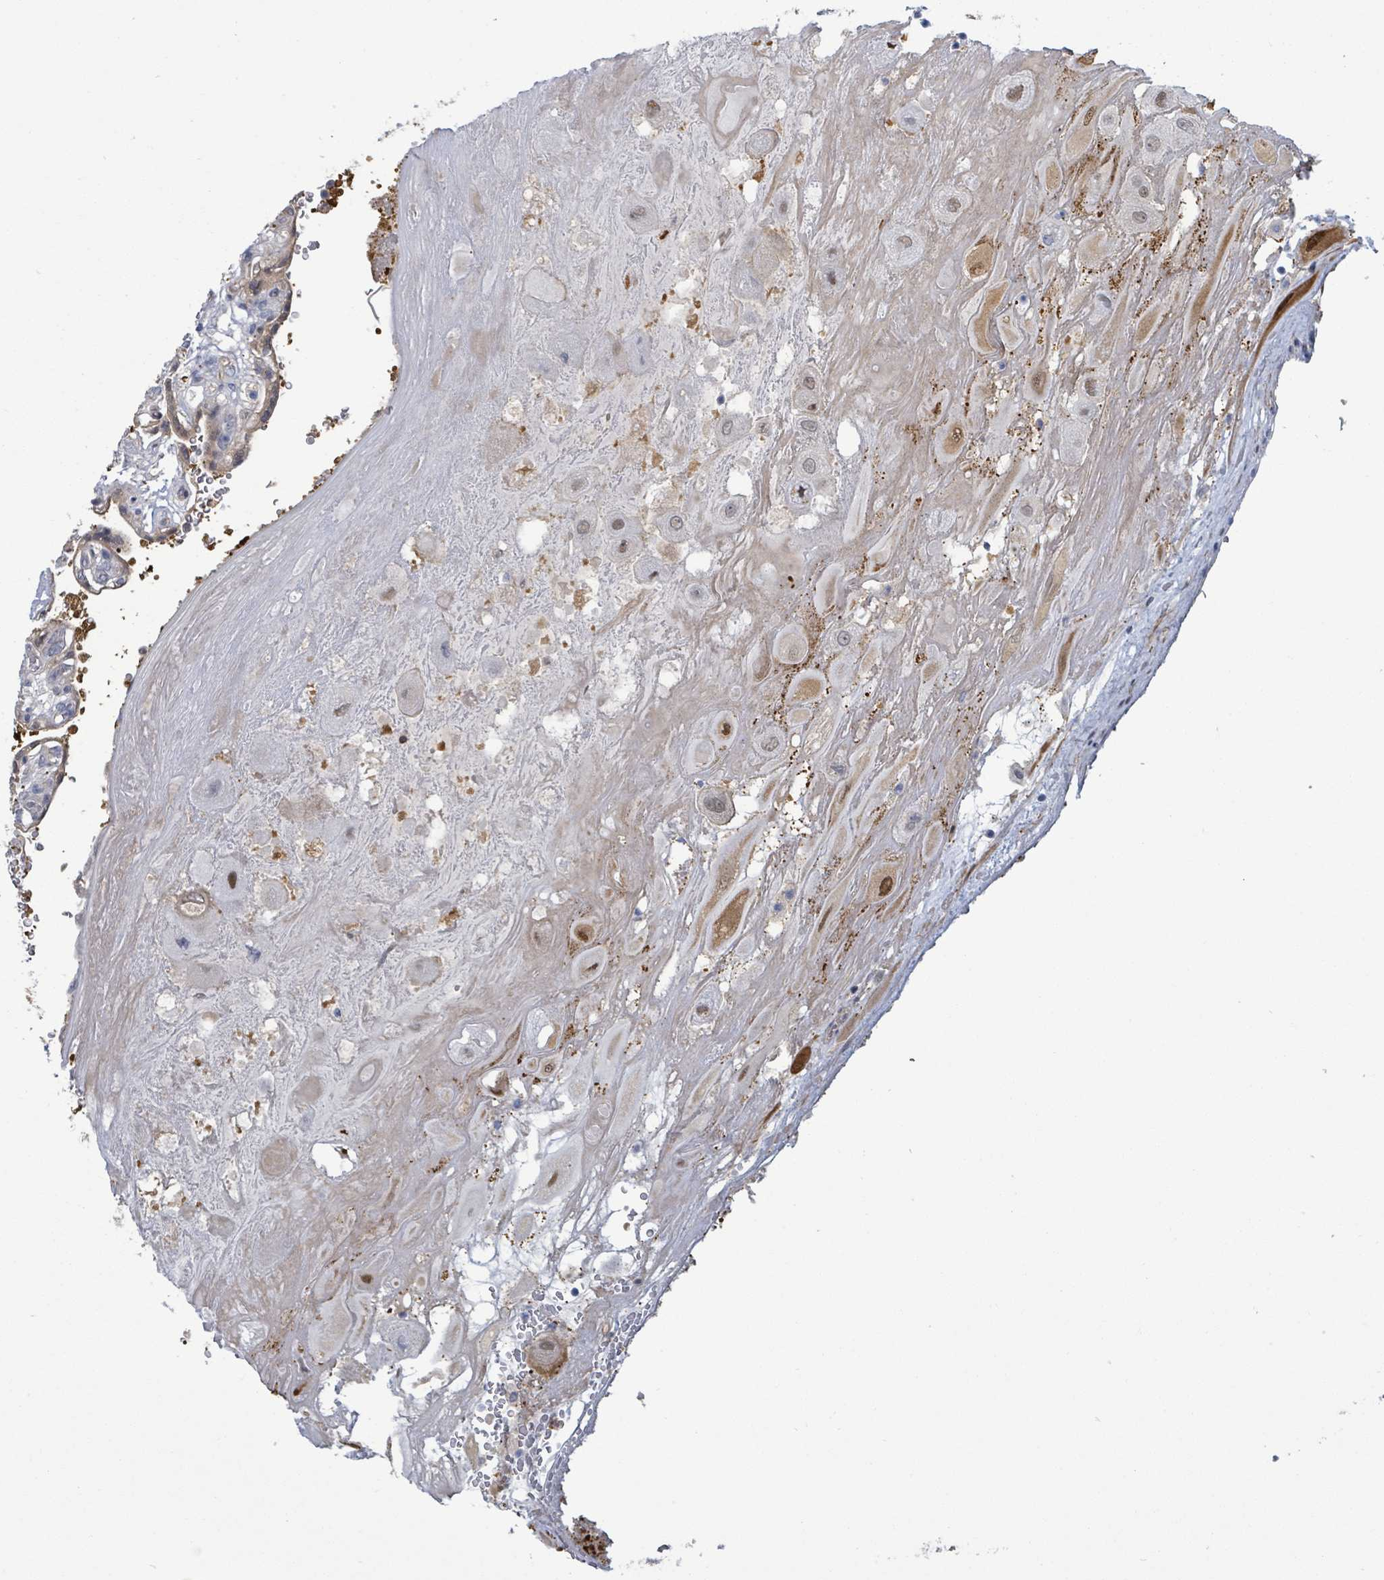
{"staining": {"intensity": "weak", "quantity": "25%-75%", "location": "cytoplasmic/membranous,nuclear"}, "tissue": "placenta", "cell_type": "Decidual cells", "image_type": "normal", "snomed": [{"axis": "morphology", "description": "Normal tissue, NOS"}, {"axis": "topography", "description": "Placenta"}], "caption": "Placenta stained for a protein reveals weak cytoplasmic/membranous,nuclear positivity in decidual cells. (DAB (3,3'-diaminobenzidine) IHC, brown staining for protein, blue staining for nuclei).", "gene": "PGAM1", "patient": {"sex": "female", "age": 32}}